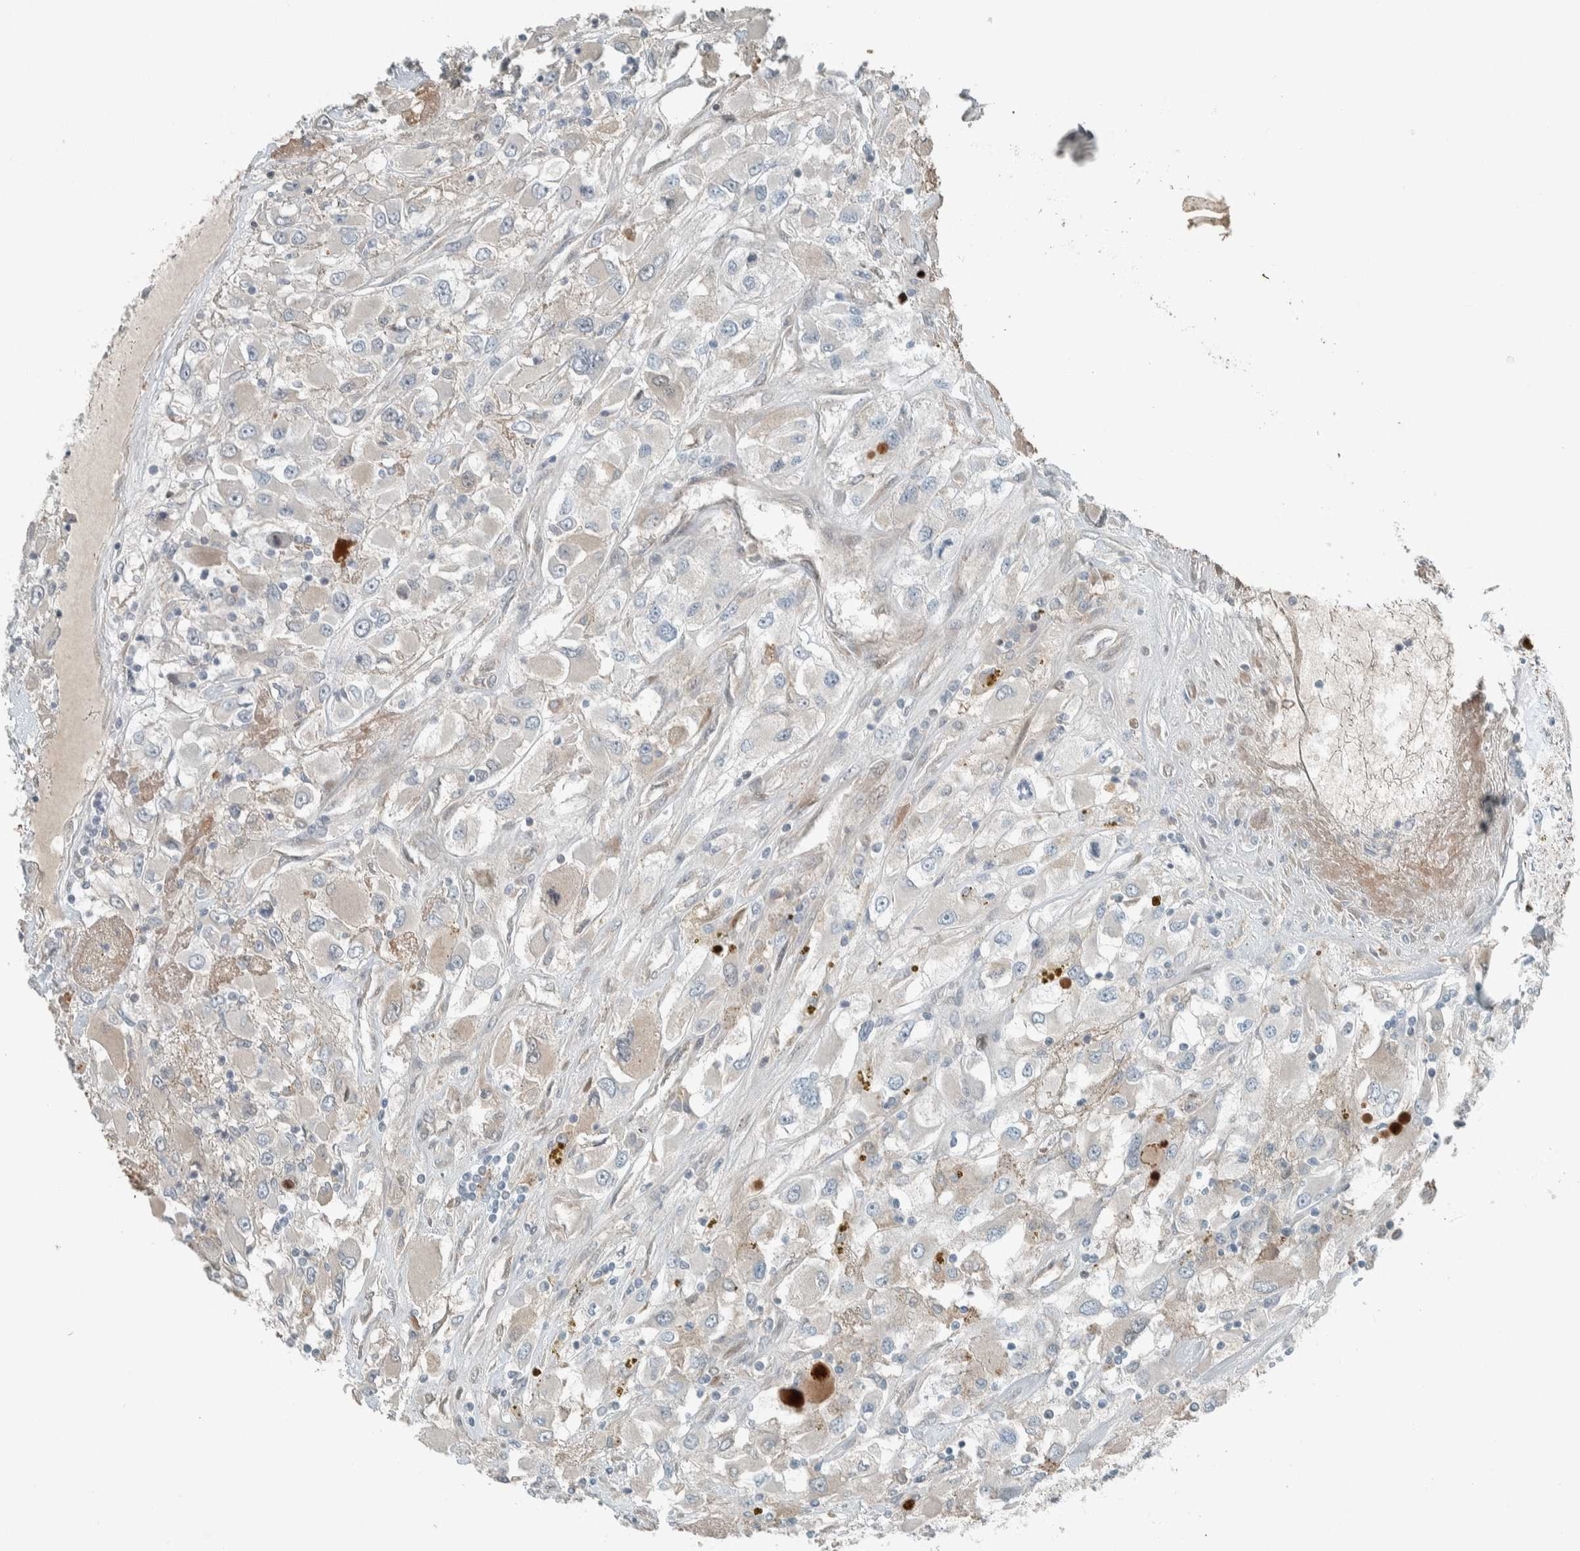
{"staining": {"intensity": "weak", "quantity": "<25%", "location": "cytoplasmic/membranous"}, "tissue": "renal cancer", "cell_type": "Tumor cells", "image_type": "cancer", "snomed": [{"axis": "morphology", "description": "Adenocarcinoma, NOS"}, {"axis": "topography", "description": "Kidney"}], "caption": "Tumor cells show no significant positivity in renal adenocarcinoma.", "gene": "CERCAM", "patient": {"sex": "female", "age": 52}}